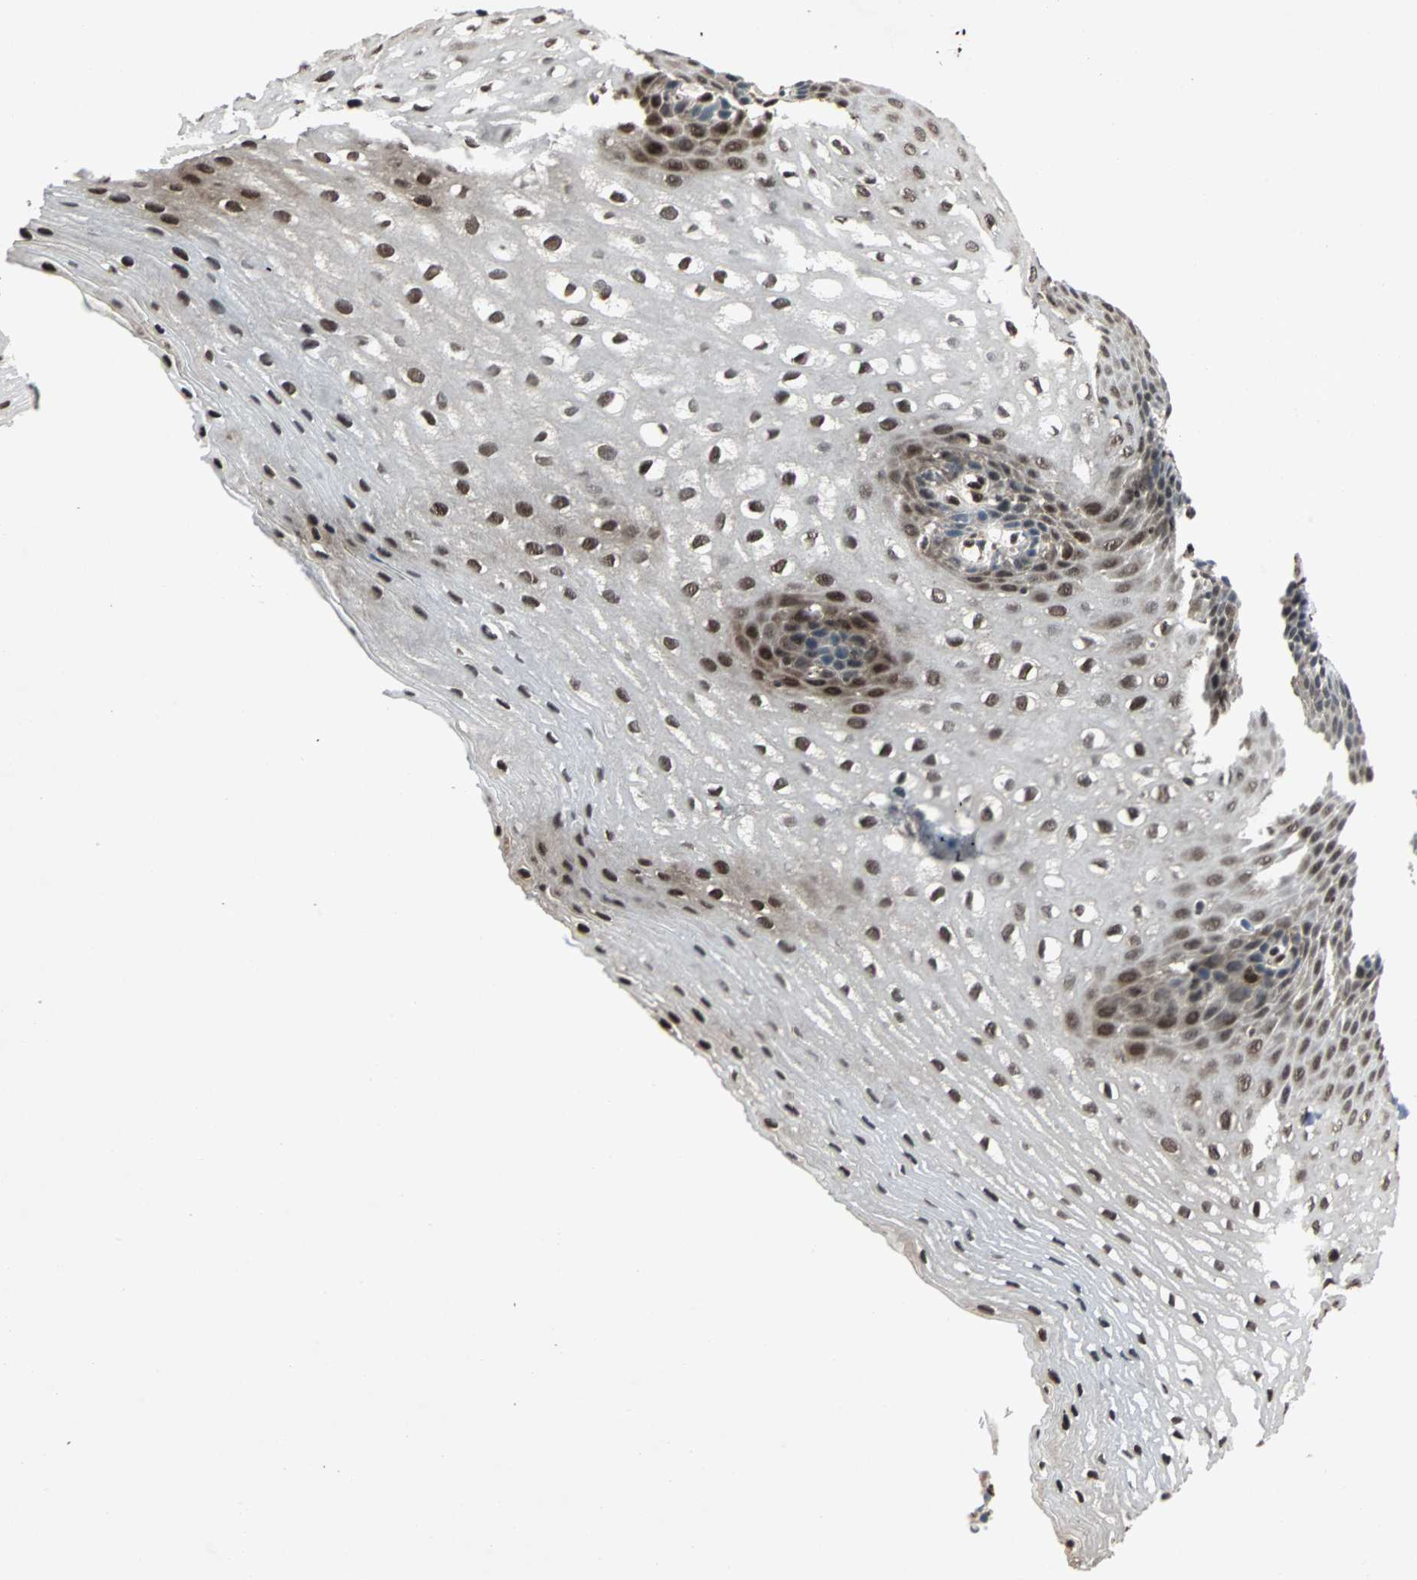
{"staining": {"intensity": "strong", "quantity": ">75%", "location": "cytoplasmic/membranous,nuclear"}, "tissue": "esophagus", "cell_type": "Squamous epithelial cells", "image_type": "normal", "snomed": [{"axis": "morphology", "description": "Normal tissue, NOS"}, {"axis": "topography", "description": "Esophagus"}], "caption": "About >75% of squamous epithelial cells in normal esophagus reveal strong cytoplasmic/membranous,nuclear protein staining as visualized by brown immunohistochemical staining.", "gene": "ACLY", "patient": {"sex": "male", "age": 48}}